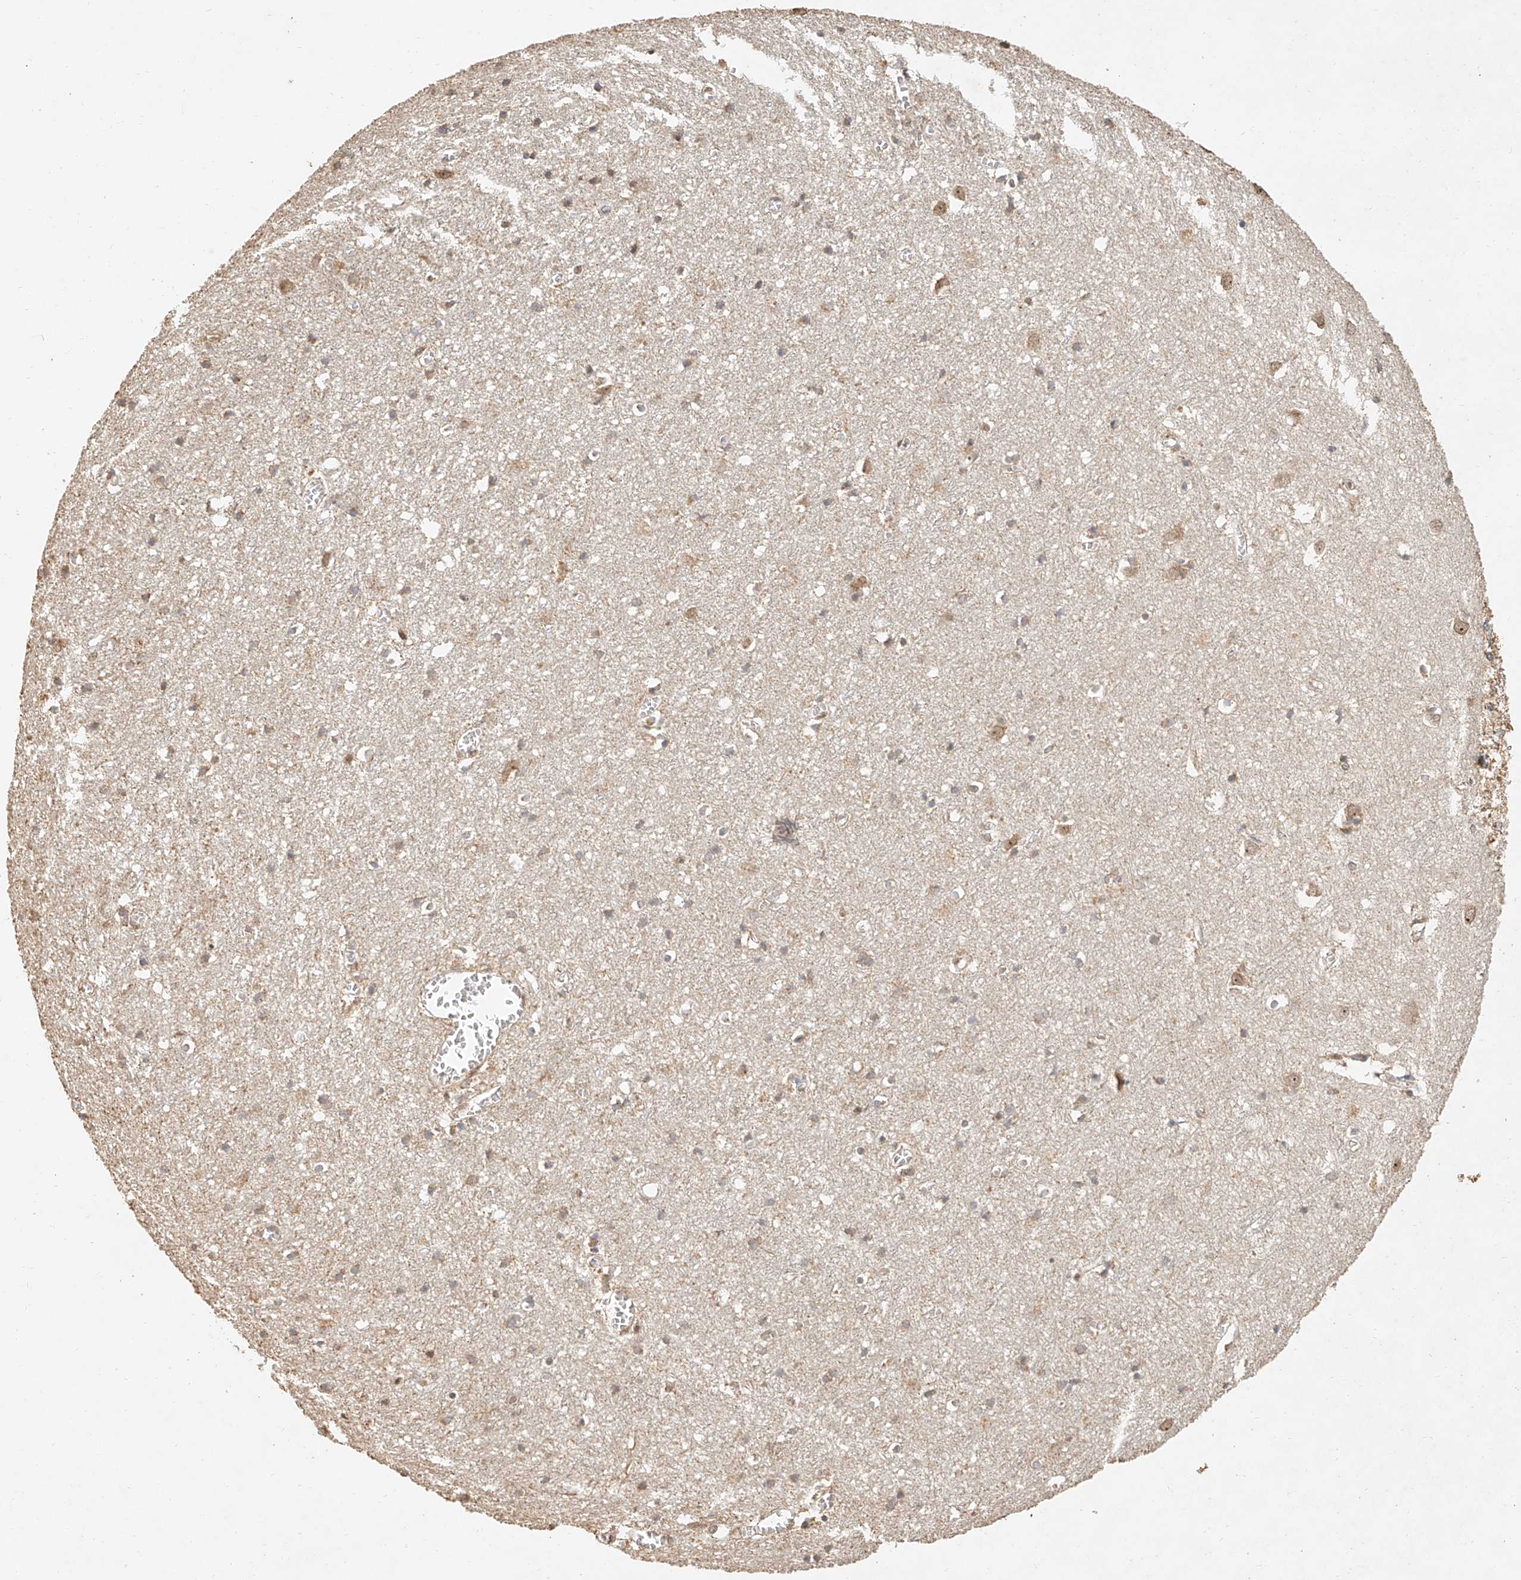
{"staining": {"intensity": "negative", "quantity": "none", "location": "none"}, "tissue": "cerebral cortex", "cell_type": "Endothelial cells", "image_type": "normal", "snomed": [{"axis": "morphology", "description": "Normal tissue, NOS"}, {"axis": "topography", "description": "Cerebral cortex"}], "caption": "This photomicrograph is of unremarkable cerebral cortex stained with immunohistochemistry to label a protein in brown with the nuclei are counter-stained blue. There is no positivity in endothelial cells.", "gene": "CXorf58", "patient": {"sex": "female", "age": 64}}